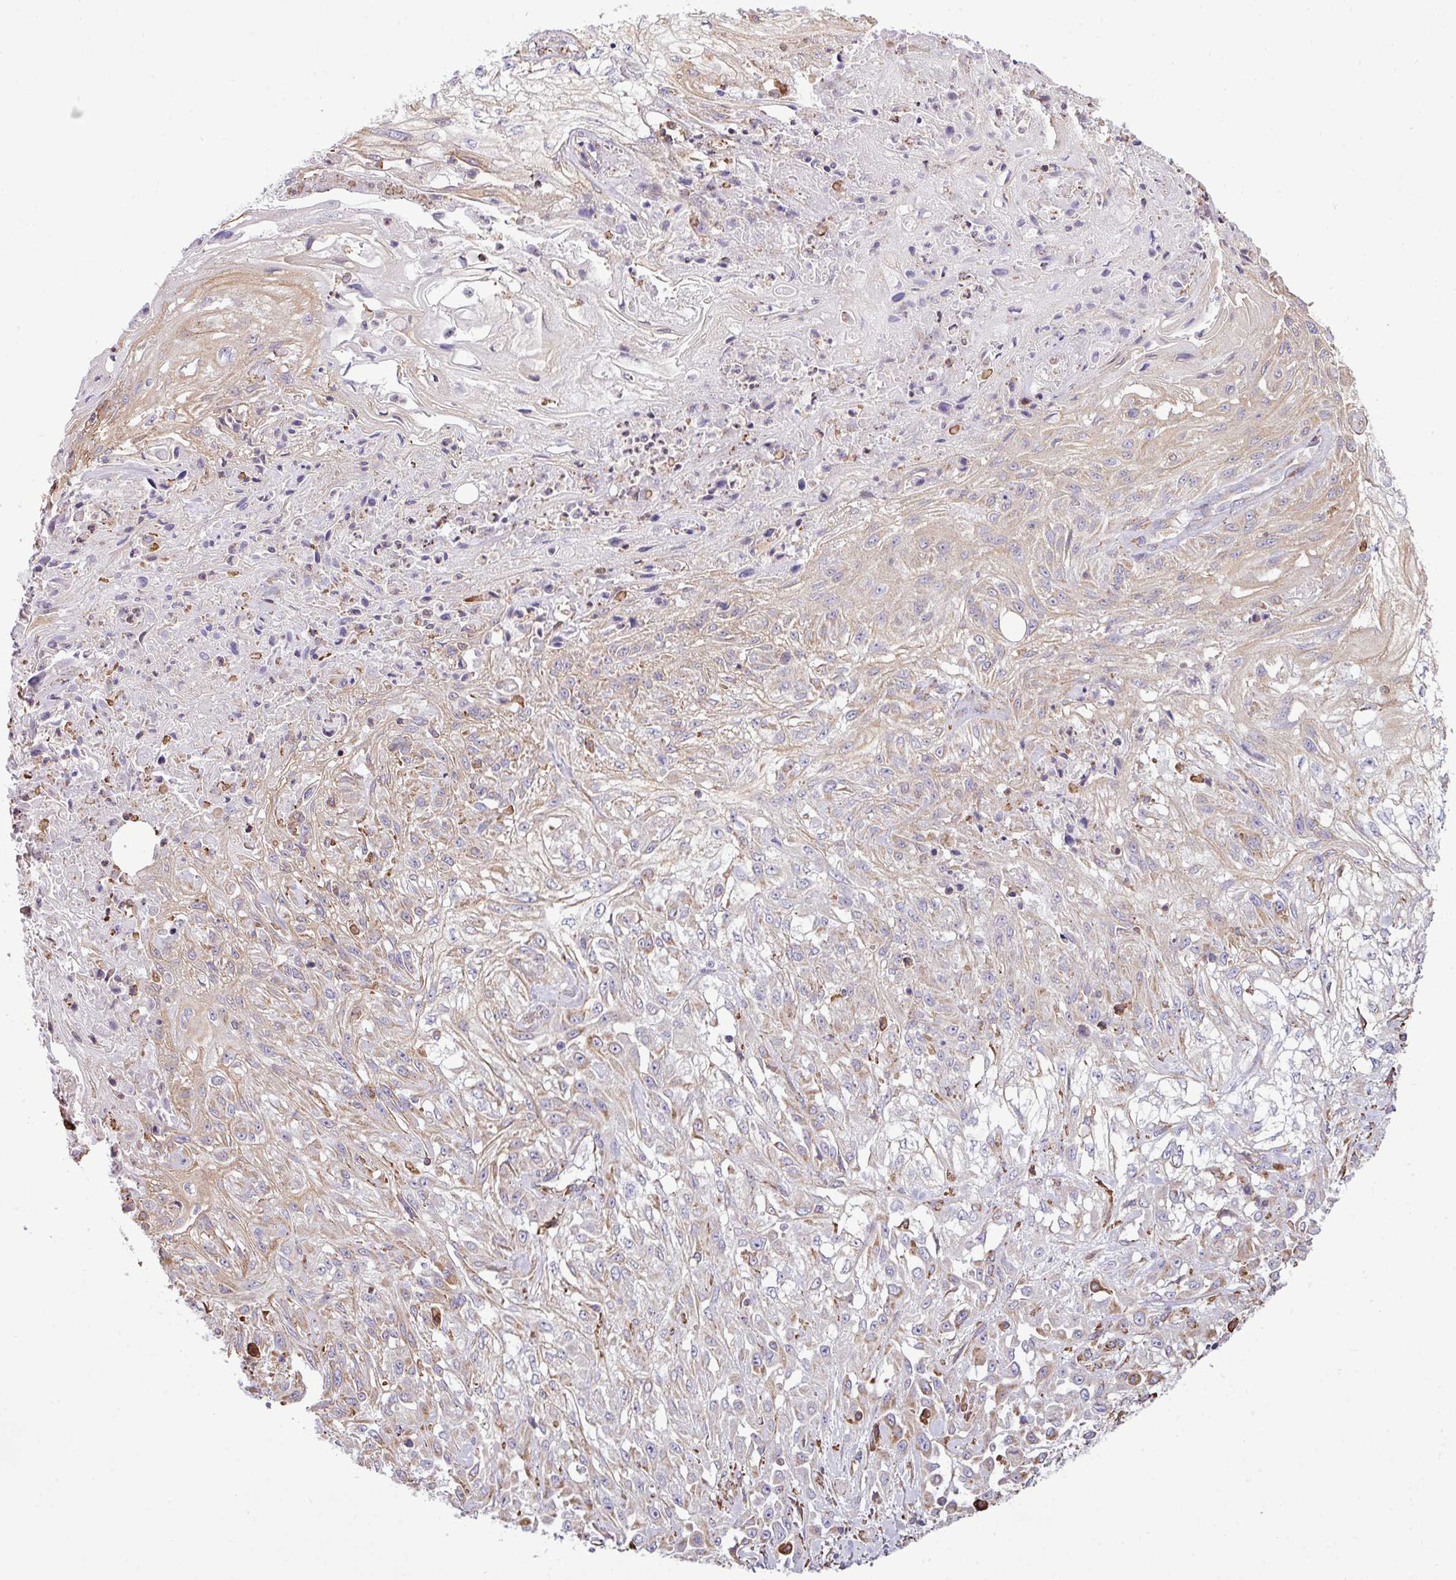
{"staining": {"intensity": "weak", "quantity": "<25%", "location": "cytoplasmic/membranous"}, "tissue": "skin cancer", "cell_type": "Tumor cells", "image_type": "cancer", "snomed": [{"axis": "morphology", "description": "Squamous cell carcinoma, NOS"}, {"axis": "morphology", "description": "Squamous cell carcinoma, metastatic, NOS"}, {"axis": "topography", "description": "Skin"}, {"axis": "topography", "description": "Lymph node"}], "caption": "IHC image of skin squamous cell carcinoma stained for a protein (brown), which reveals no positivity in tumor cells.", "gene": "ZSCAN5A", "patient": {"sex": "male", "age": 75}}